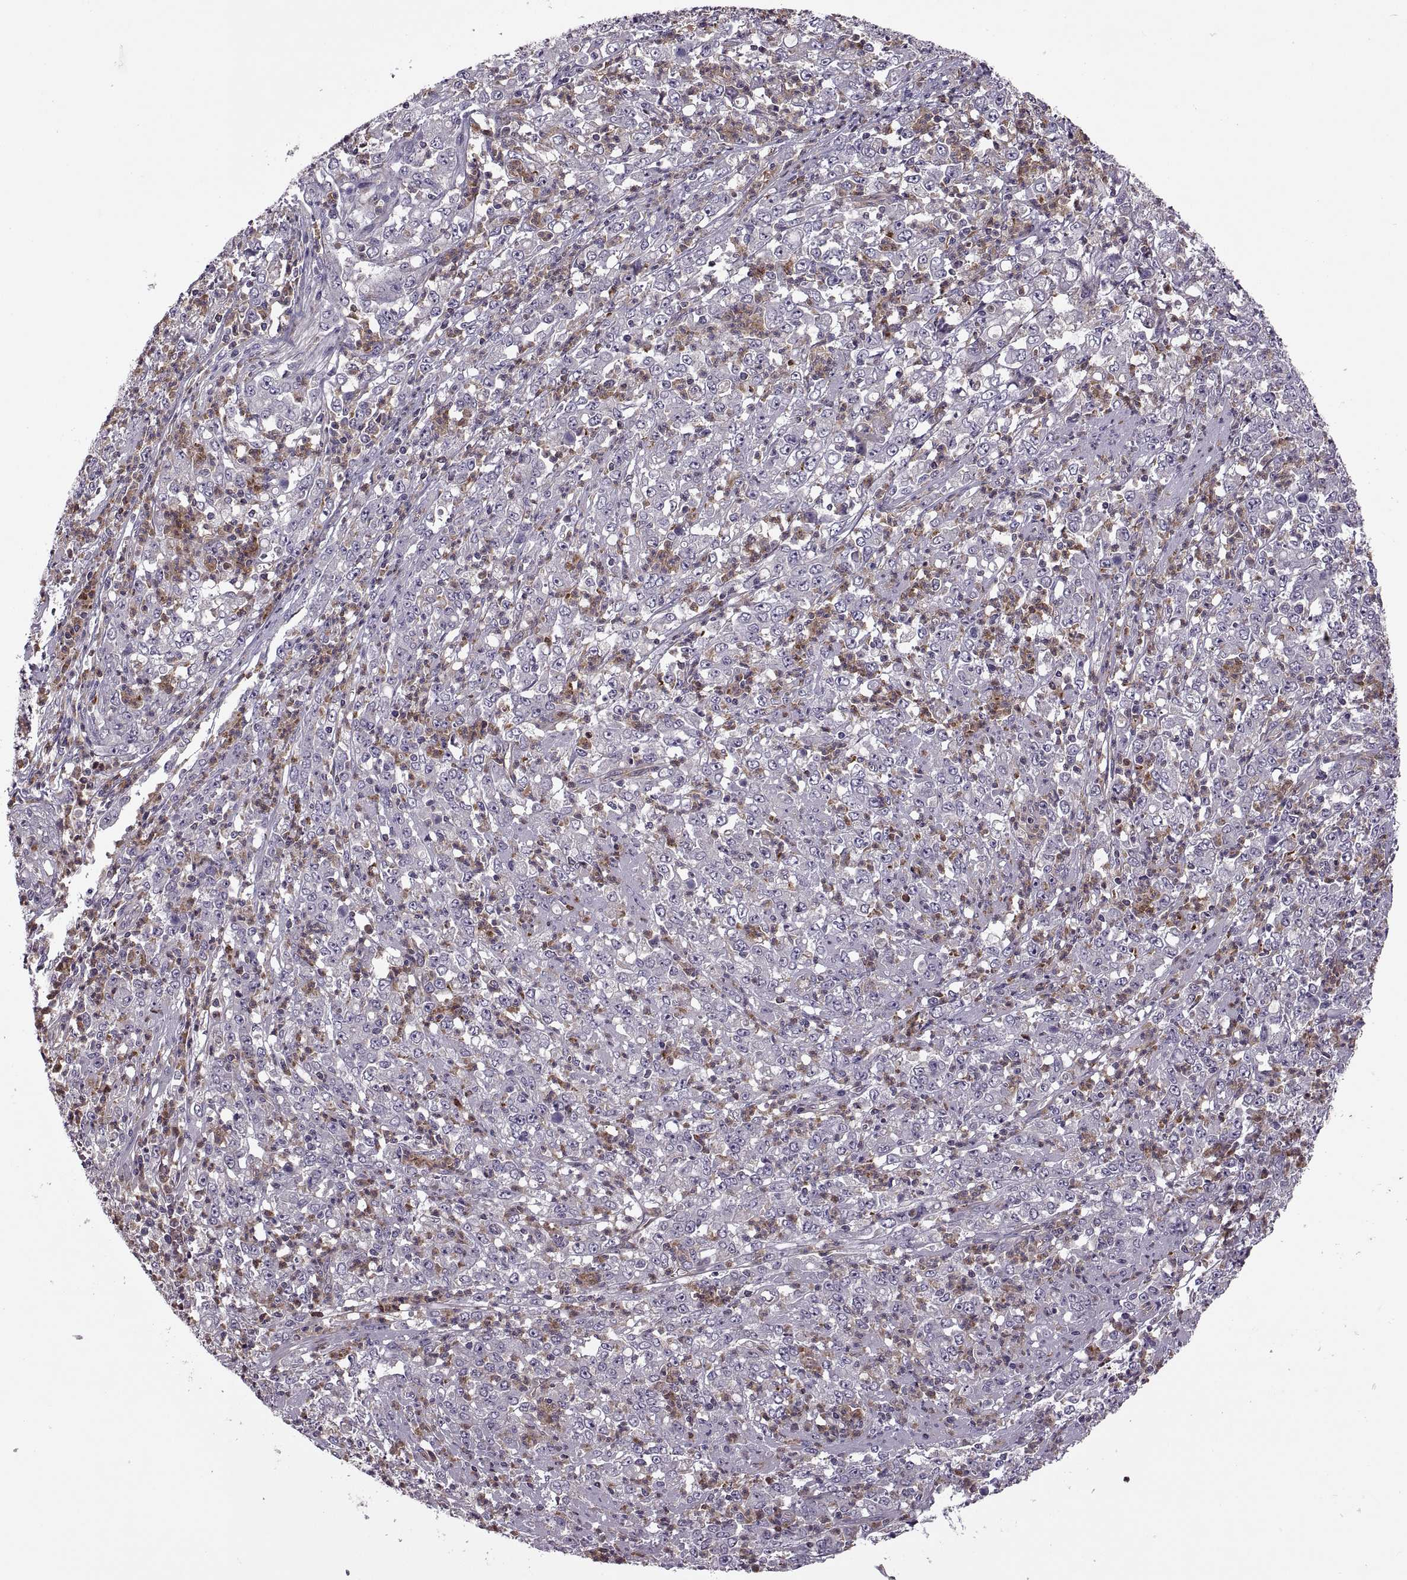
{"staining": {"intensity": "moderate", "quantity": "<25%", "location": "cytoplasmic/membranous"}, "tissue": "stomach cancer", "cell_type": "Tumor cells", "image_type": "cancer", "snomed": [{"axis": "morphology", "description": "Adenocarcinoma, NOS"}, {"axis": "topography", "description": "Stomach, lower"}], "caption": "Moderate cytoplasmic/membranous expression for a protein is appreciated in approximately <25% of tumor cells of stomach adenocarcinoma using IHC.", "gene": "SLC2A3", "patient": {"sex": "female", "age": 71}}